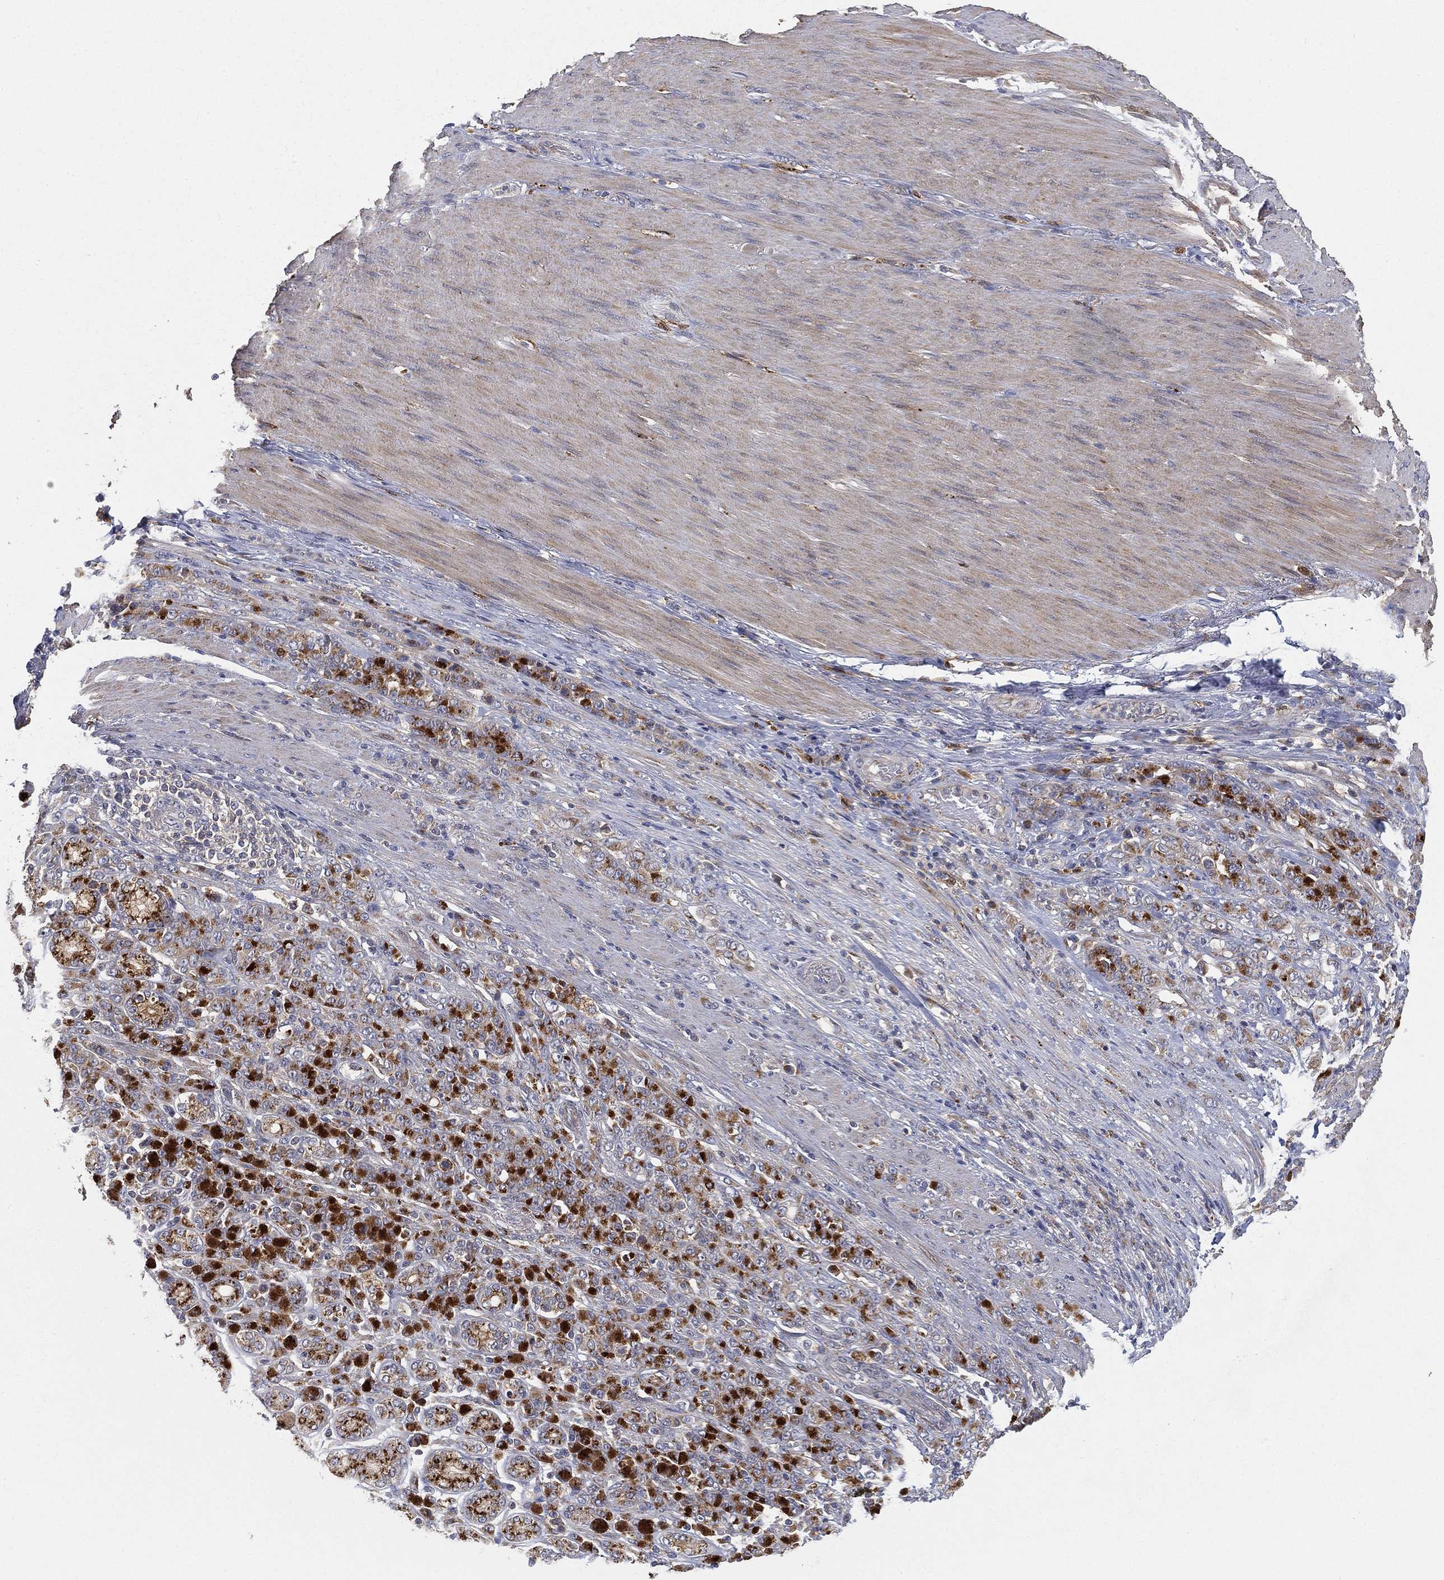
{"staining": {"intensity": "strong", "quantity": "25%-75%", "location": "cytoplasmic/membranous"}, "tissue": "stomach cancer", "cell_type": "Tumor cells", "image_type": "cancer", "snomed": [{"axis": "morphology", "description": "Normal tissue, NOS"}, {"axis": "morphology", "description": "Adenocarcinoma, NOS"}, {"axis": "topography", "description": "Stomach"}], "caption": "High-magnification brightfield microscopy of stomach cancer stained with DAB (3,3'-diaminobenzidine) (brown) and counterstained with hematoxylin (blue). tumor cells exhibit strong cytoplasmic/membranous expression is seen in about25%-75% of cells. (DAB = brown stain, brightfield microscopy at high magnification).", "gene": "CTSL", "patient": {"sex": "female", "age": 79}}